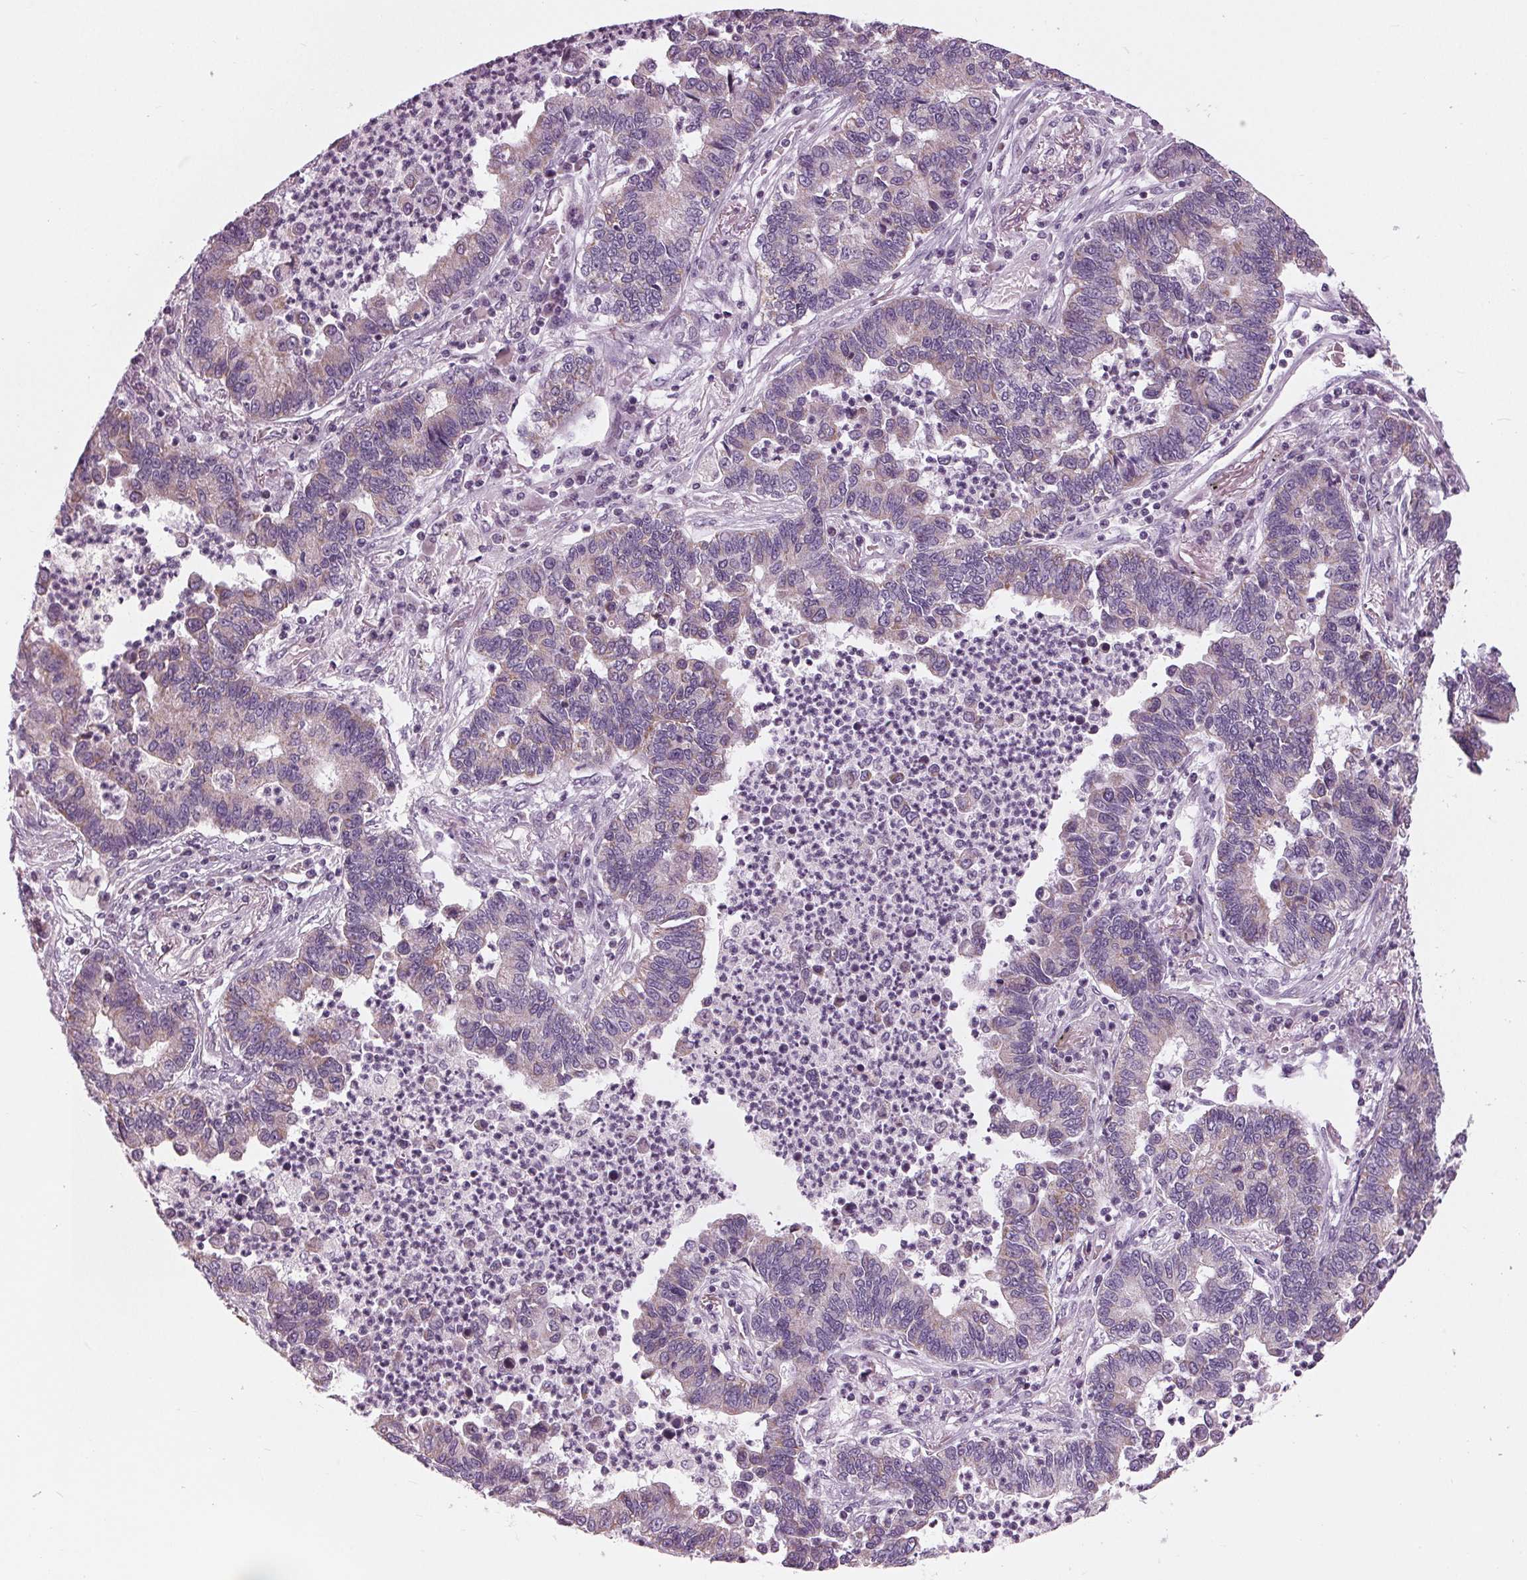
{"staining": {"intensity": "weak", "quantity": "<25%", "location": "cytoplasmic/membranous"}, "tissue": "lung cancer", "cell_type": "Tumor cells", "image_type": "cancer", "snomed": [{"axis": "morphology", "description": "Adenocarcinoma, NOS"}, {"axis": "topography", "description": "Lung"}], "caption": "Human lung adenocarcinoma stained for a protein using IHC exhibits no staining in tumor cells.", "gene": "SAMD4A", "patient": {"sex": "female", "age": 57}}